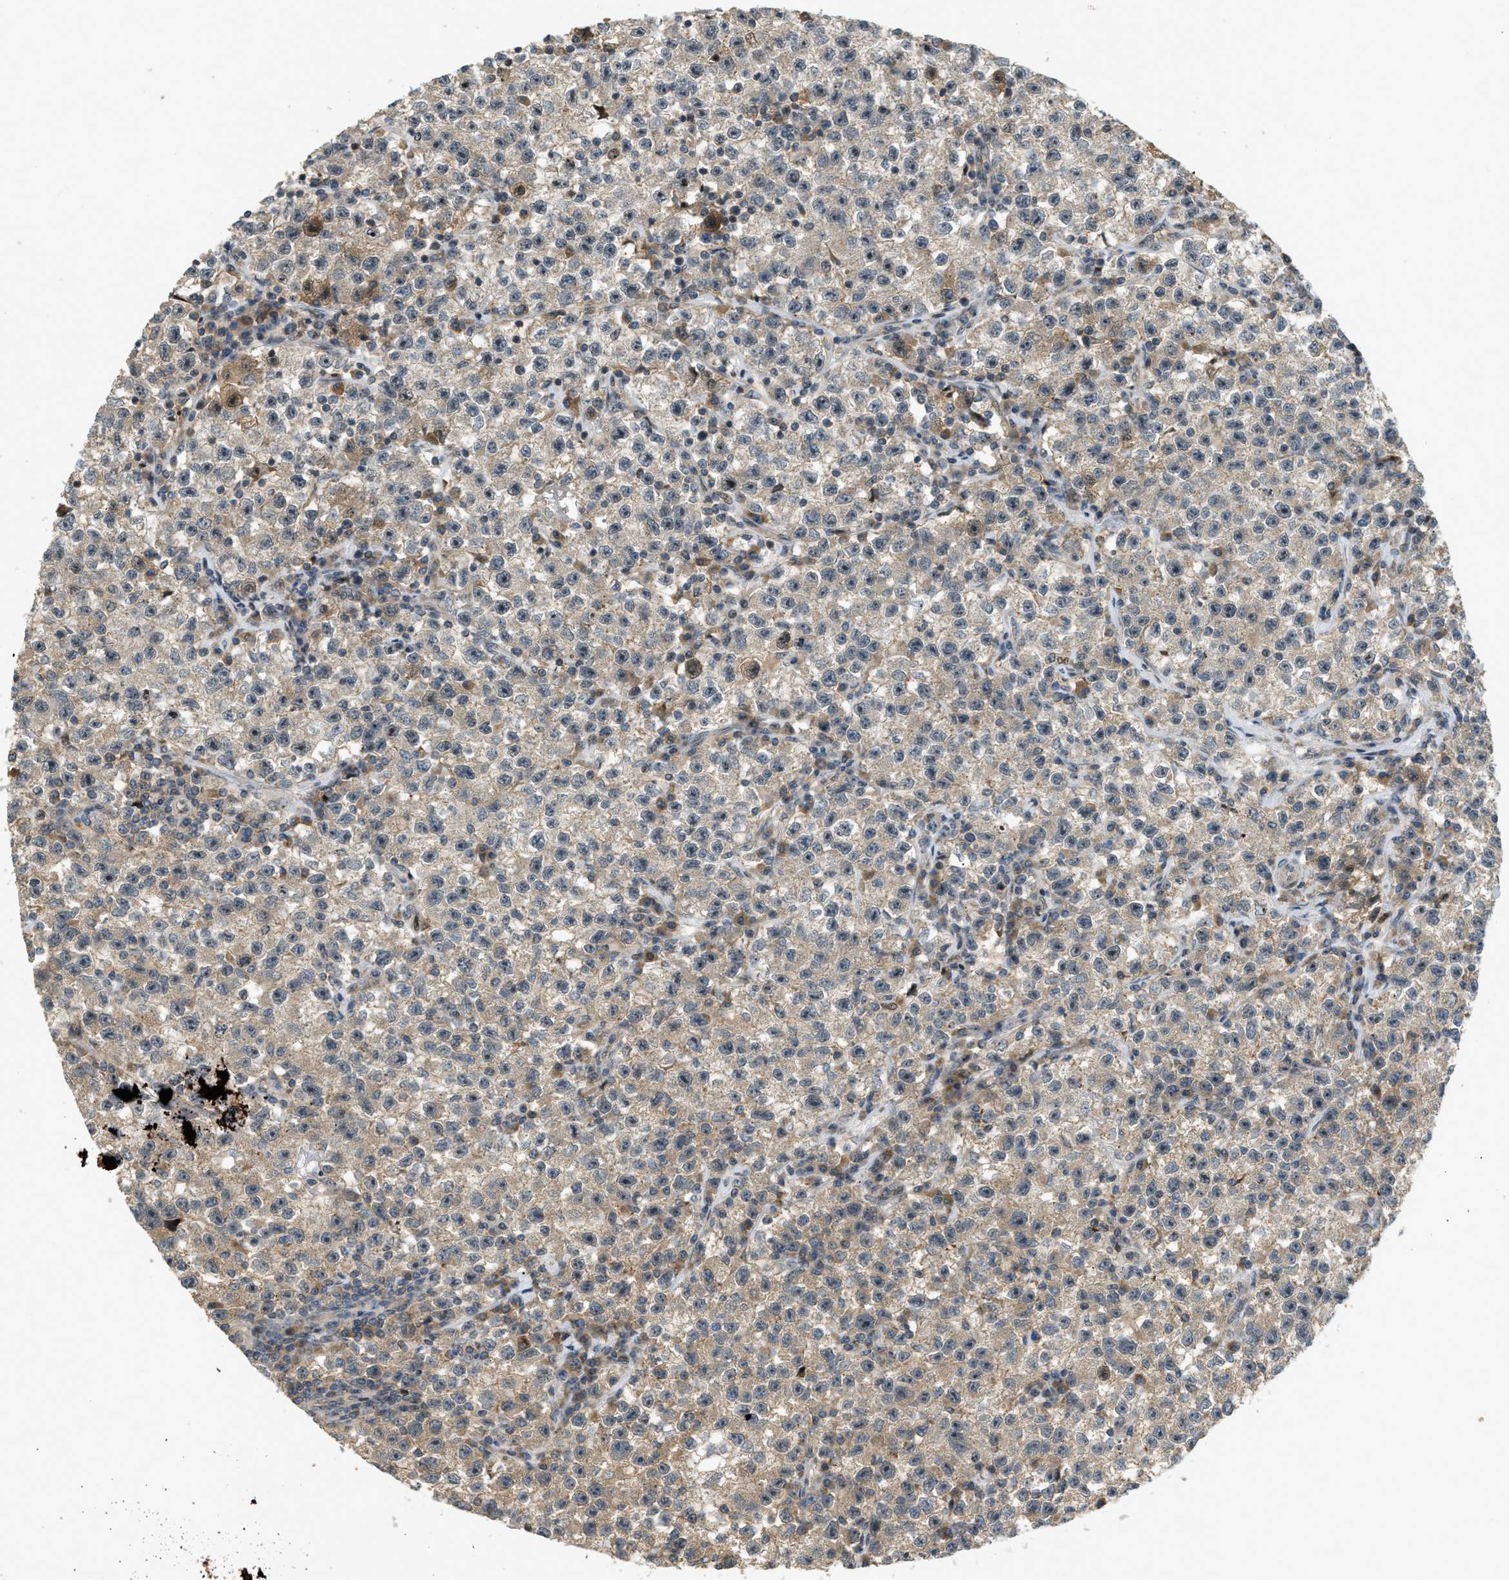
{"staining": {"intensity": "weak", "quantity": ">75%", "location": "cytoplasmic/membranous"}, "tissue": "testis cancer", "cell_type": "Tumor cells", "image_type": "cancer", "snomed": [{"axis": "morphology", "description": "Seminoma, NOS"}, {"axis": "topography", "description": "Testis"}], "caption": "This is a histology image of IHC staining of testis cancer (seminoma), which shows weak positivity in the cytoplasmic/membranous of tumor cells.", "gene": "TRAPPC14", "patient": {"sex": "male", "age": 22}}